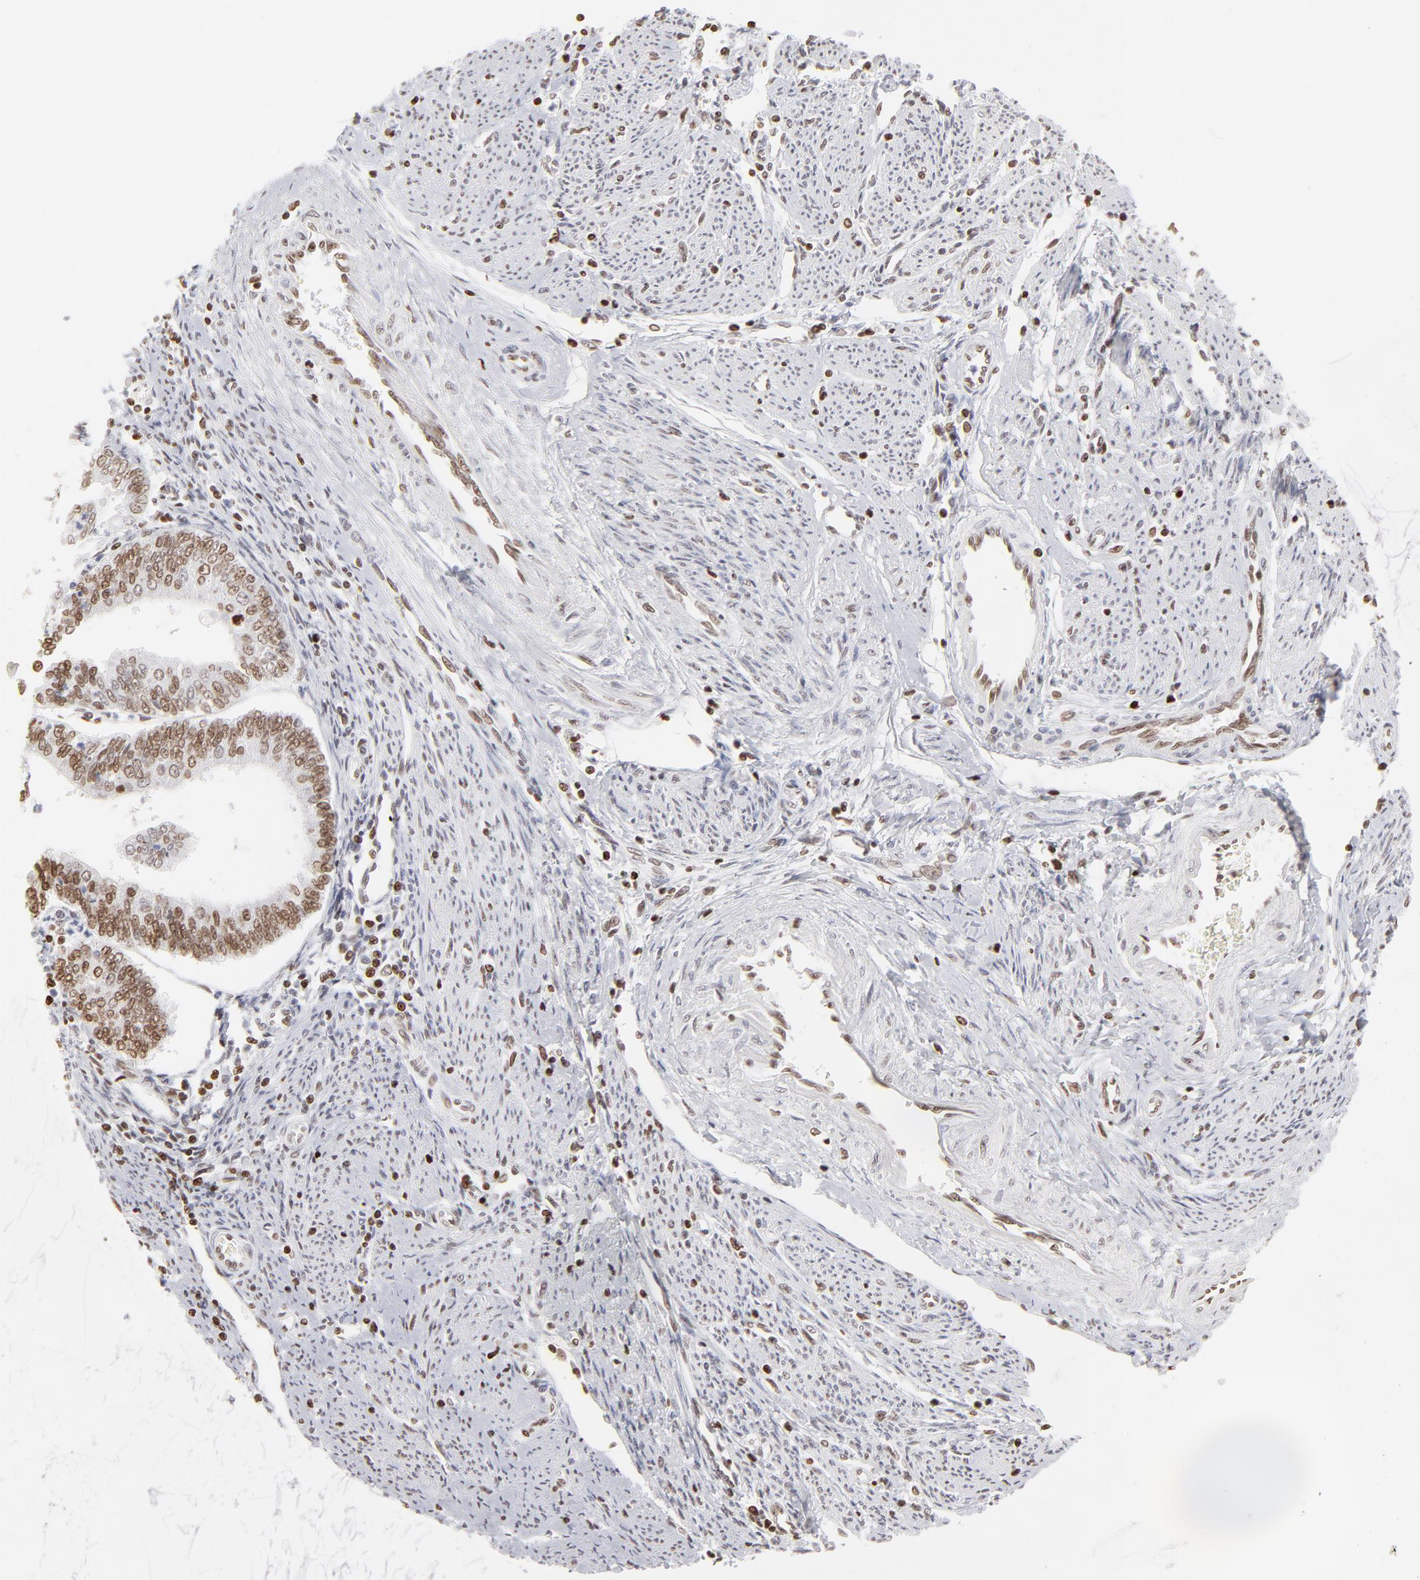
{"staining": {"intensity": "moderate", "quantity": "25%-75%", "location": "nuclear"}, "tissue": "endometrial cancer", "cell_type": "Tumor cells", "image_type": "cancer", "snomed": [{"axis": "morphology", "description": "Adenocarcinoma, NOS"}, {"axis": "topography", "description": "Endometrium"}], "caption": "A histopathology image of endometrial cancer (adenocarcinoma) stained for a protein shows moderate nuclear brown staining in tumor cells.", "gene": "PARP1", "patient": {"sex": "female", "age": 75}}